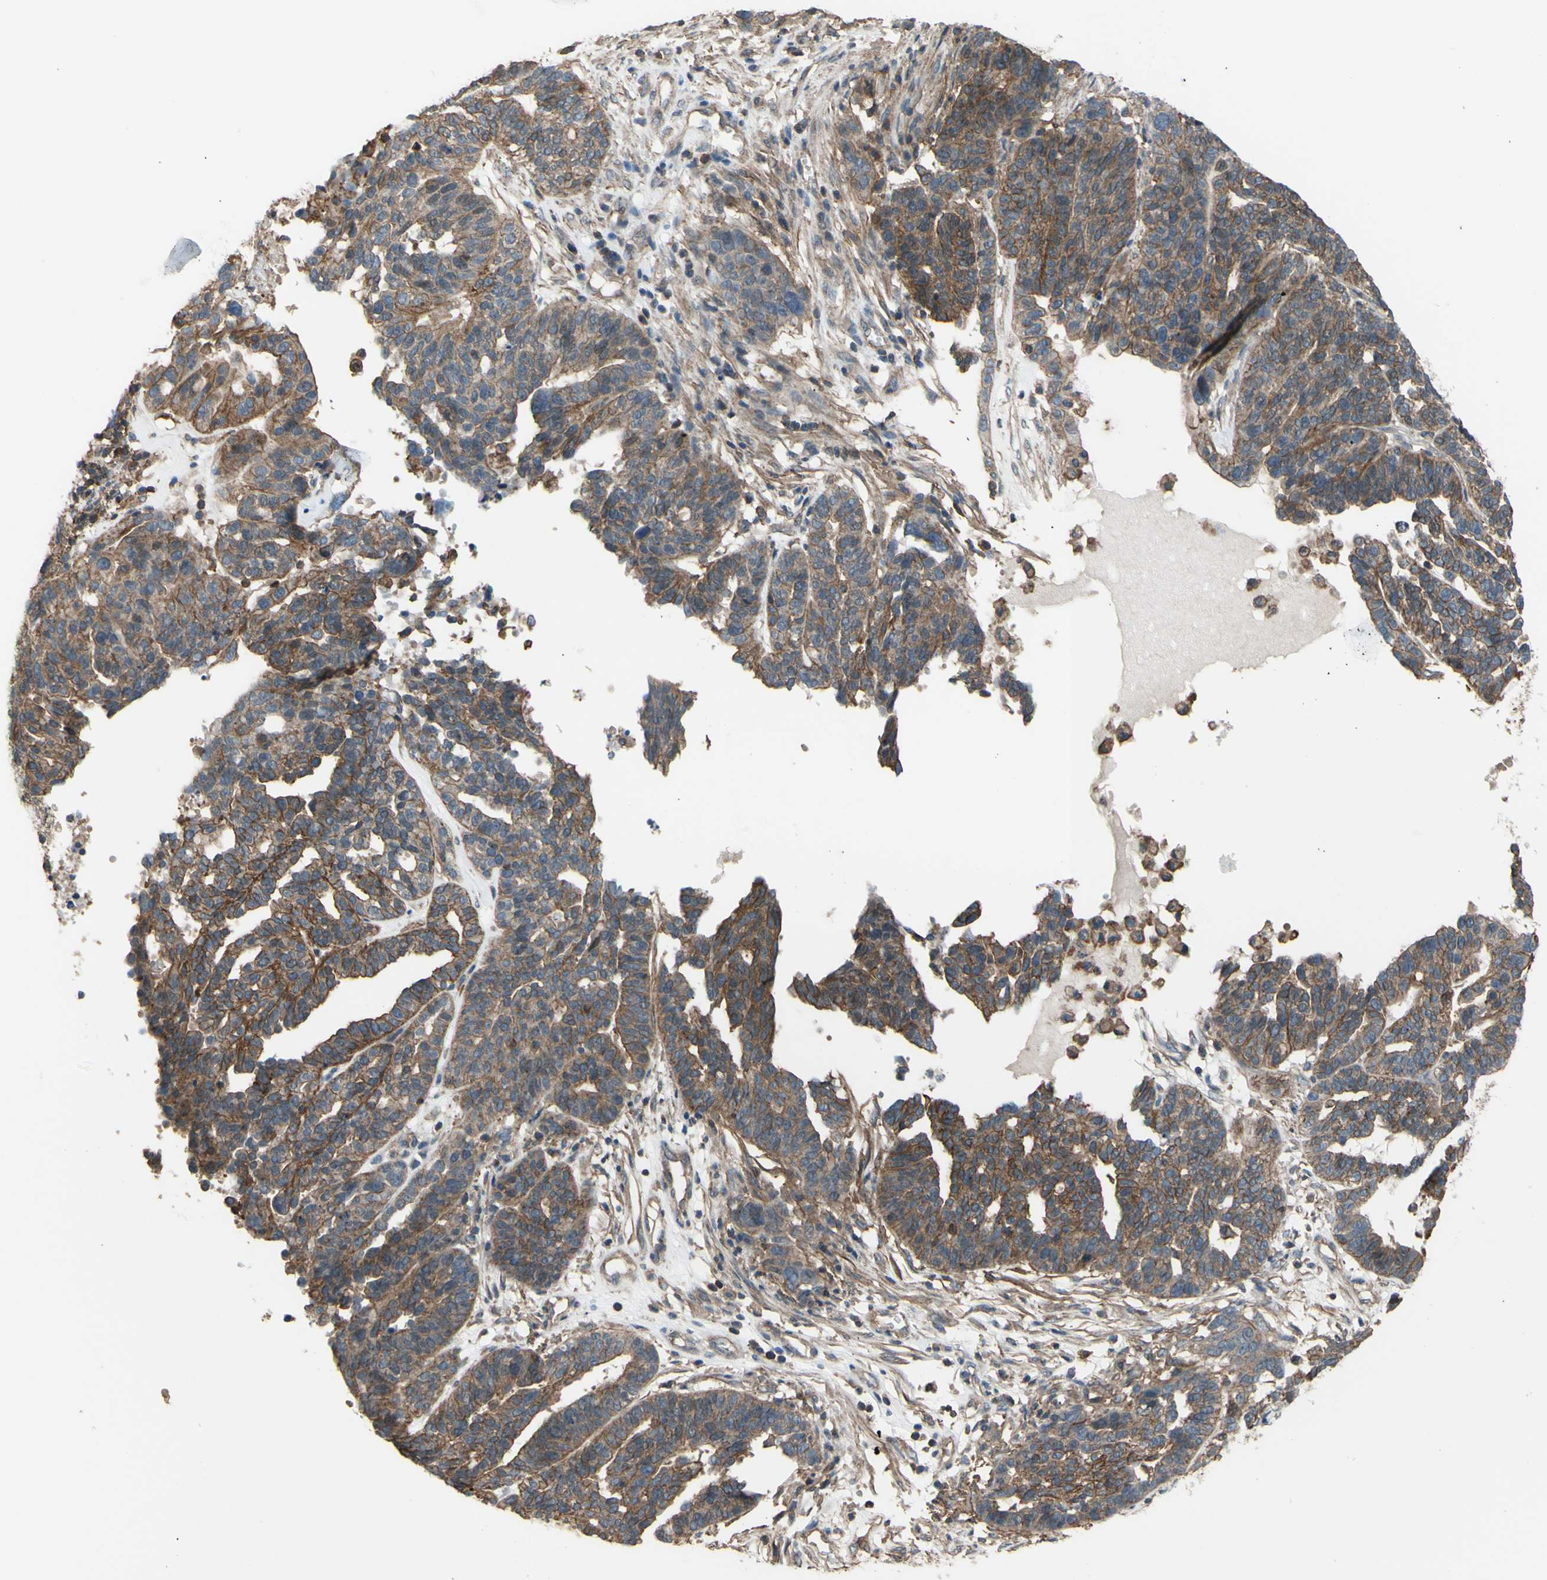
{"staining": {"intensity": "moderate", "quantity": ">75%", "location": "cytoplasmic/membranous"}, "tissue": "ovarian cancer", "cell_type": "Tumor cells", "image_type": "cancer", "snomed": [{"axis": "morphology", "description": "Cystadenocarcinoma, serous, NOS"}, {"axis": "topography", "description": "Ovary"}], "caption": "Ovarian serous cystadenocarcinoma stained with DAB IHC exhibits medium levels of moderate cytoplasmic/membranous staining in approximately >75% of tumor cells.", "gene": "ADD3", "patient": {"sex": "female", "age": 59}}